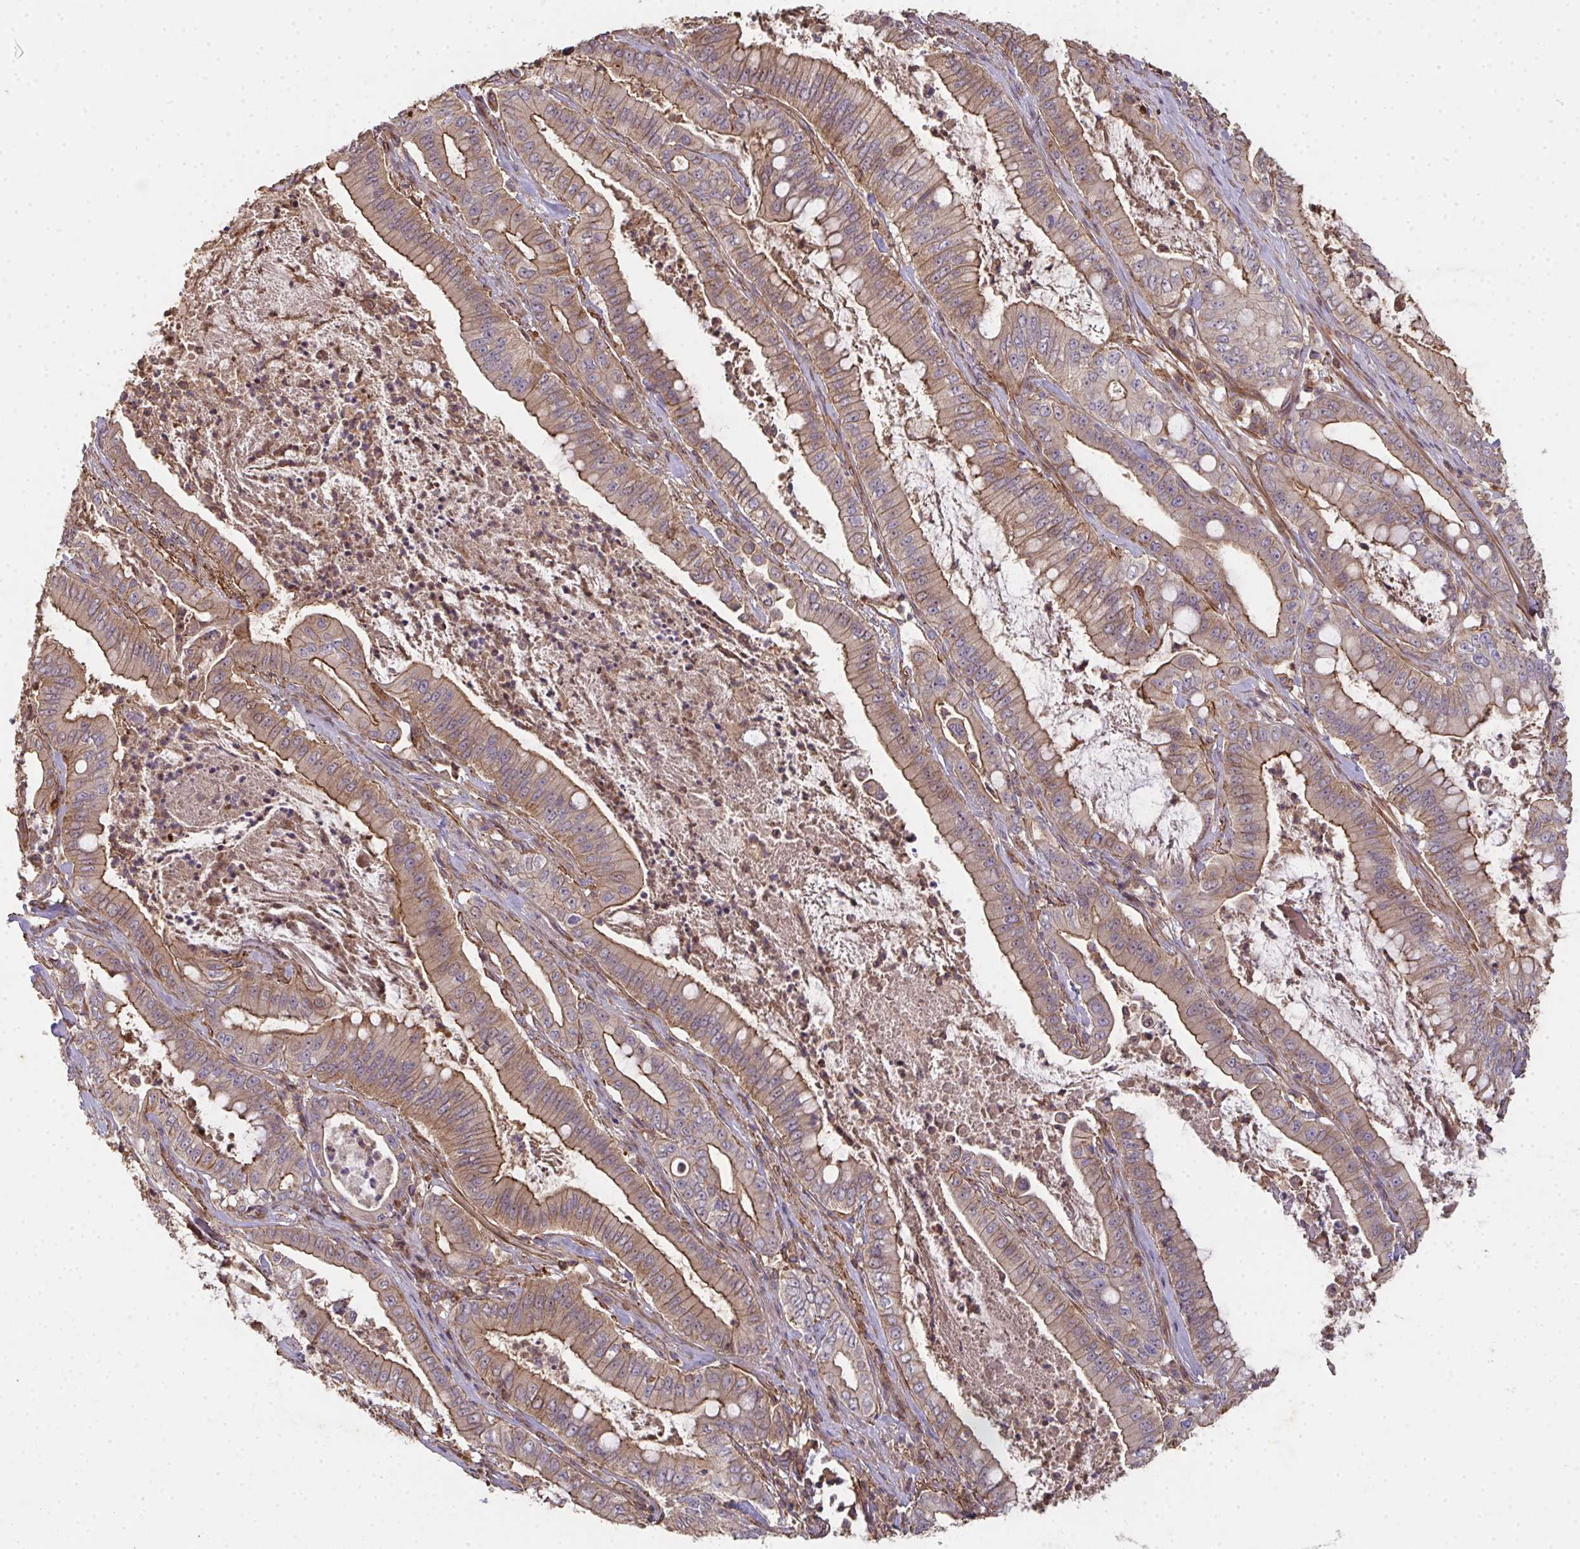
{"staining": {"intensity": "moderate", "quantity": ">75%", "location": "cytoplasmic/membranous"}, "tissue": "pancreatic cancer", "cell_type": "Tumor cells", "image_type": "cancer", "snomed": [{"axis": "morphology", "description": "Adenocarcinoma, NOS"}, {"axis": "topography", "description": "Pancreas"}], "caption": "The photomicrograph reveals a brown stain indicating the presence of a protein in the cytoplasmic/membranous of tumor cells in pancreatic adenocarcinoma.", "gene": "TNMD", "patient": {"sex": "male", "age": 71}}